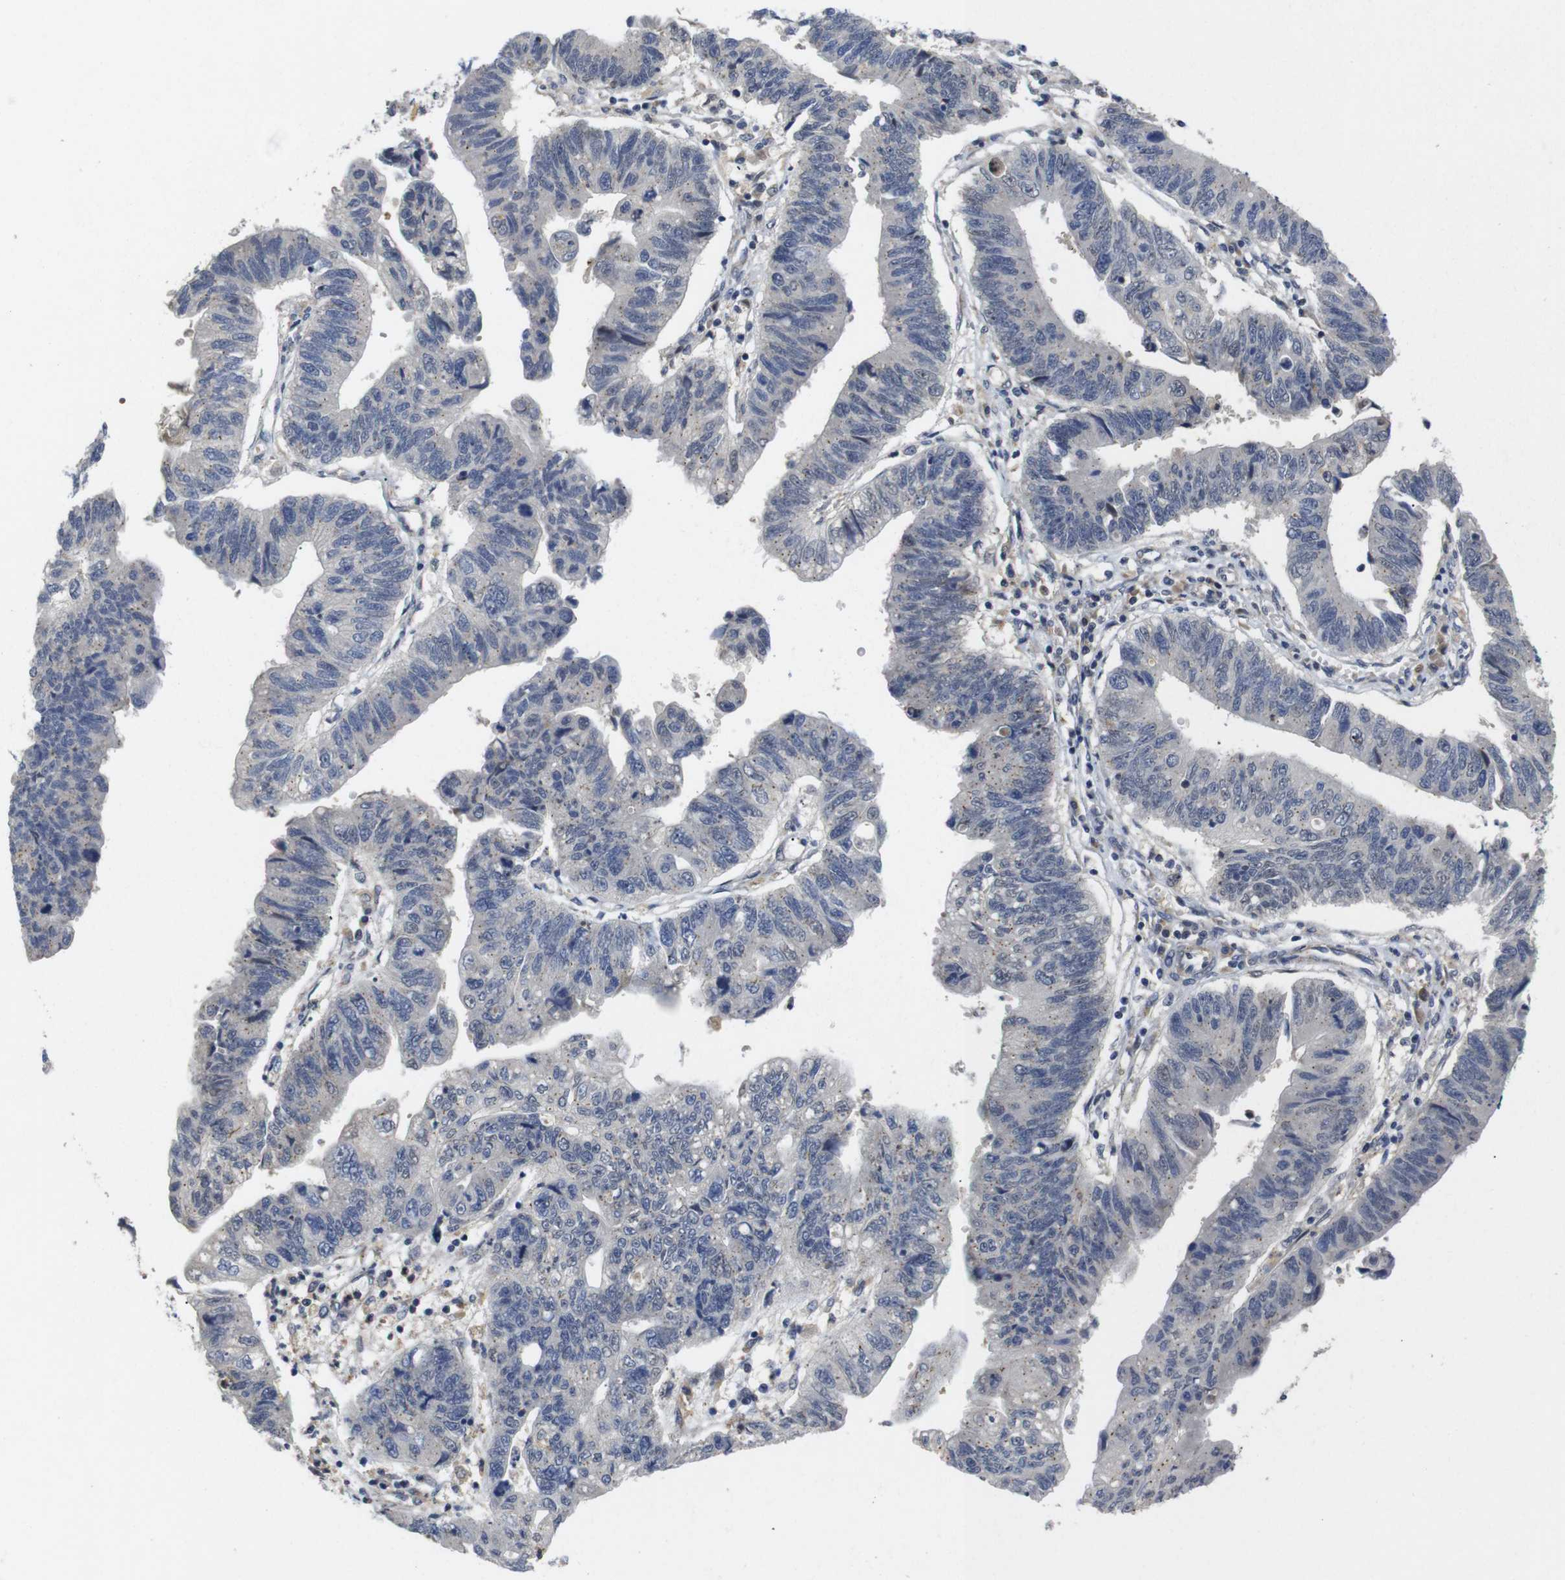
{"staining": {"intensity": "negative", "quantity": "none", "location": "none"}, "tissue": "stomach cancer", "cell_type": "Tumor cells", "image_type": "cancer", "snomed": [{"axis": "morphology", "description": "Adenocarcinoma, NOS"}, {"axis": "topography", "description": "Stomach"}], "caption": "An image of stomach cancer stained for a protein exhibits no brown staining in tumor cells. (DAB immunohistochemistry visualized using brightfield microscopy, high magnification).", "gene": "FNTA", "patient": {"sex": "male", "age": 59}}